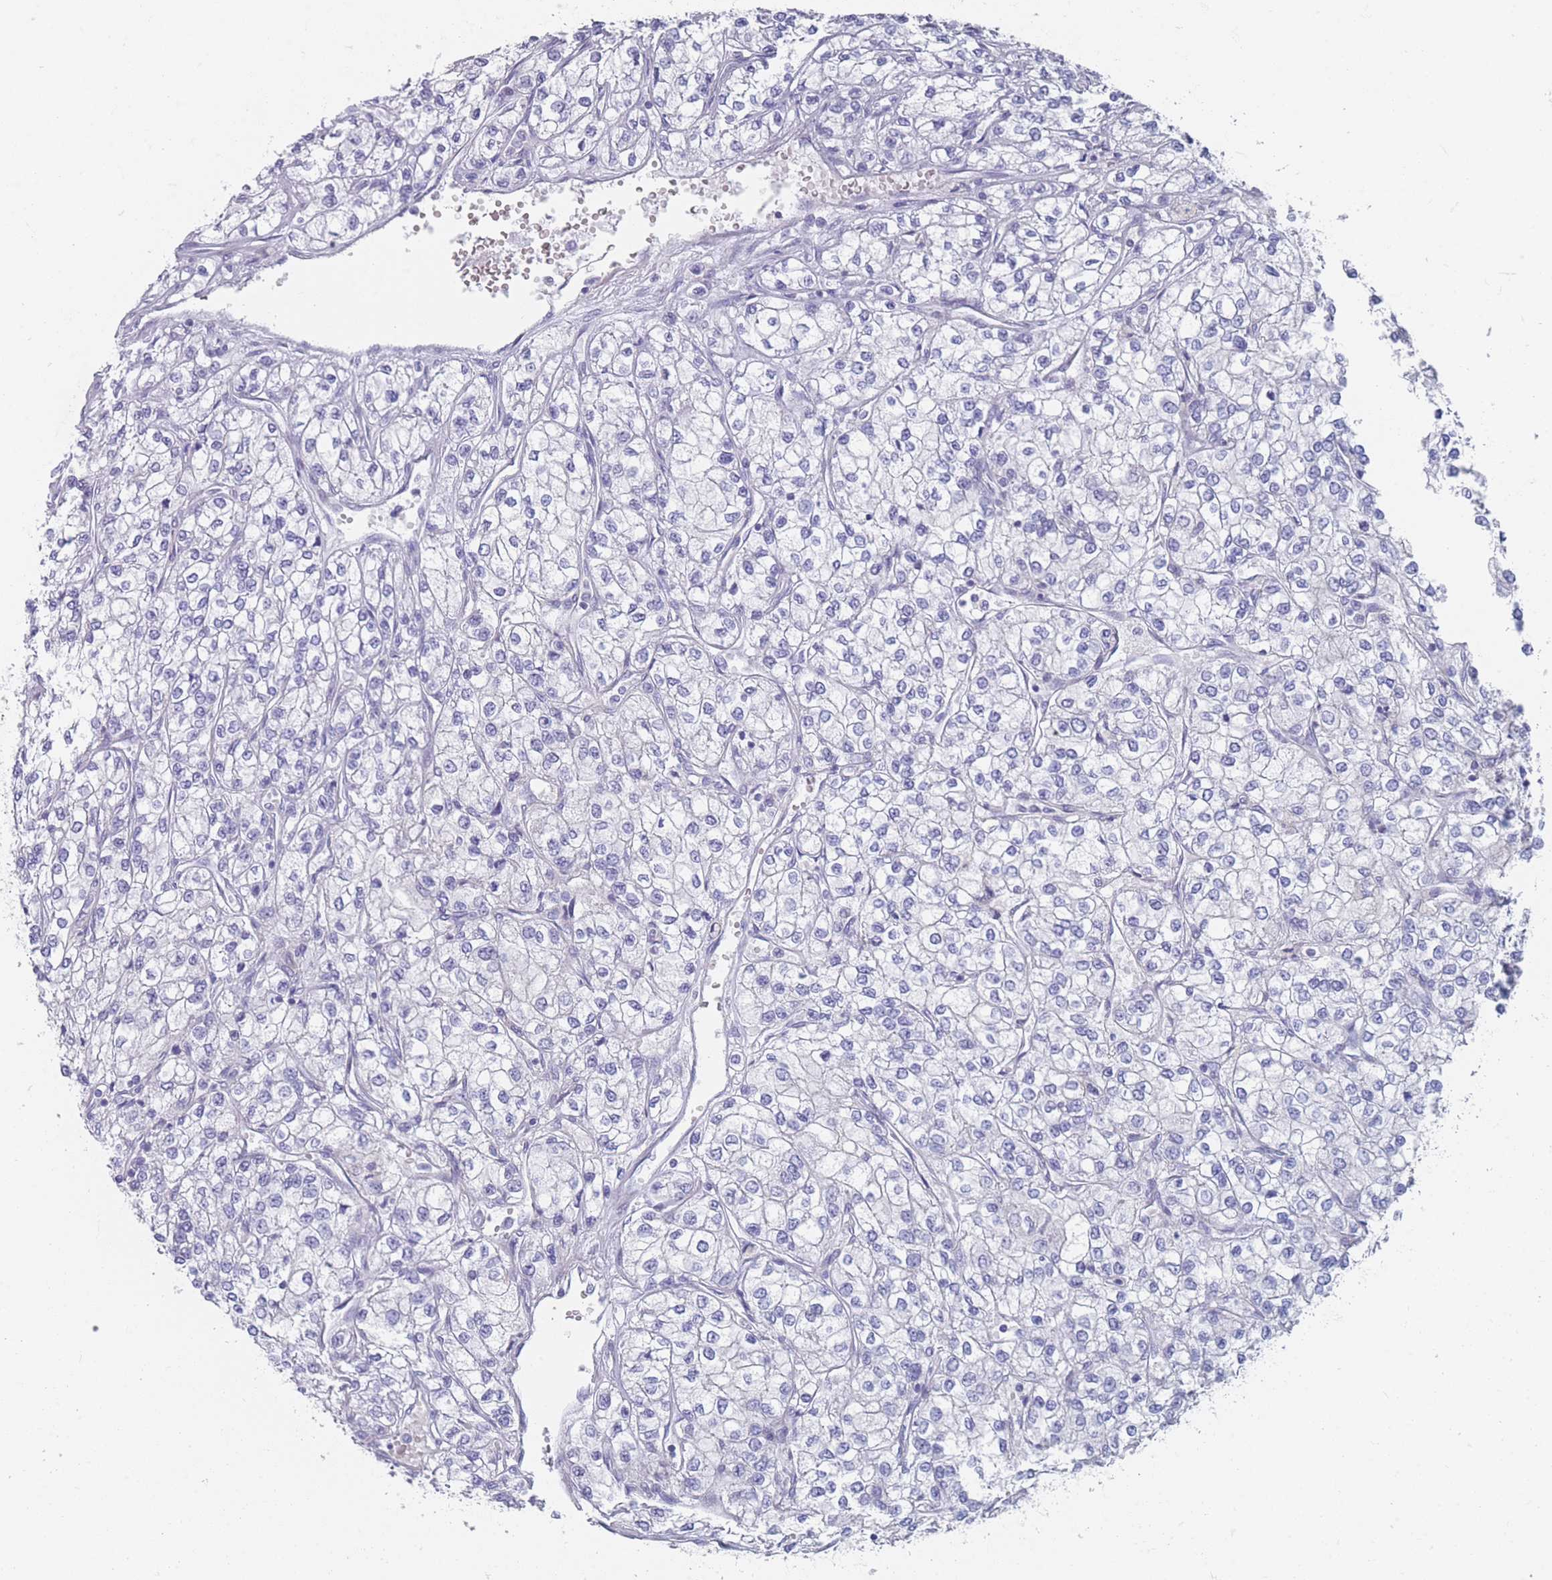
{"staining": {"intensity": "negative", "quantity": "none", "location": "none"}, "tissue": "renal cancer", "cell_type": "Tumor cells", "image_type": "cancer", "snomed": [{"axis": "morphology", "description": "Adenocarcinoma, NOS"}, {"axis": "topography", "description": "Kidney"}], "caption": "There is no significant staining in tumor cells of renal cancer. (DAB immunohistochemistry with hematoxylin counter stain).", "gene": "PIGU", "patient": {"sex": "male", "age": 80}}